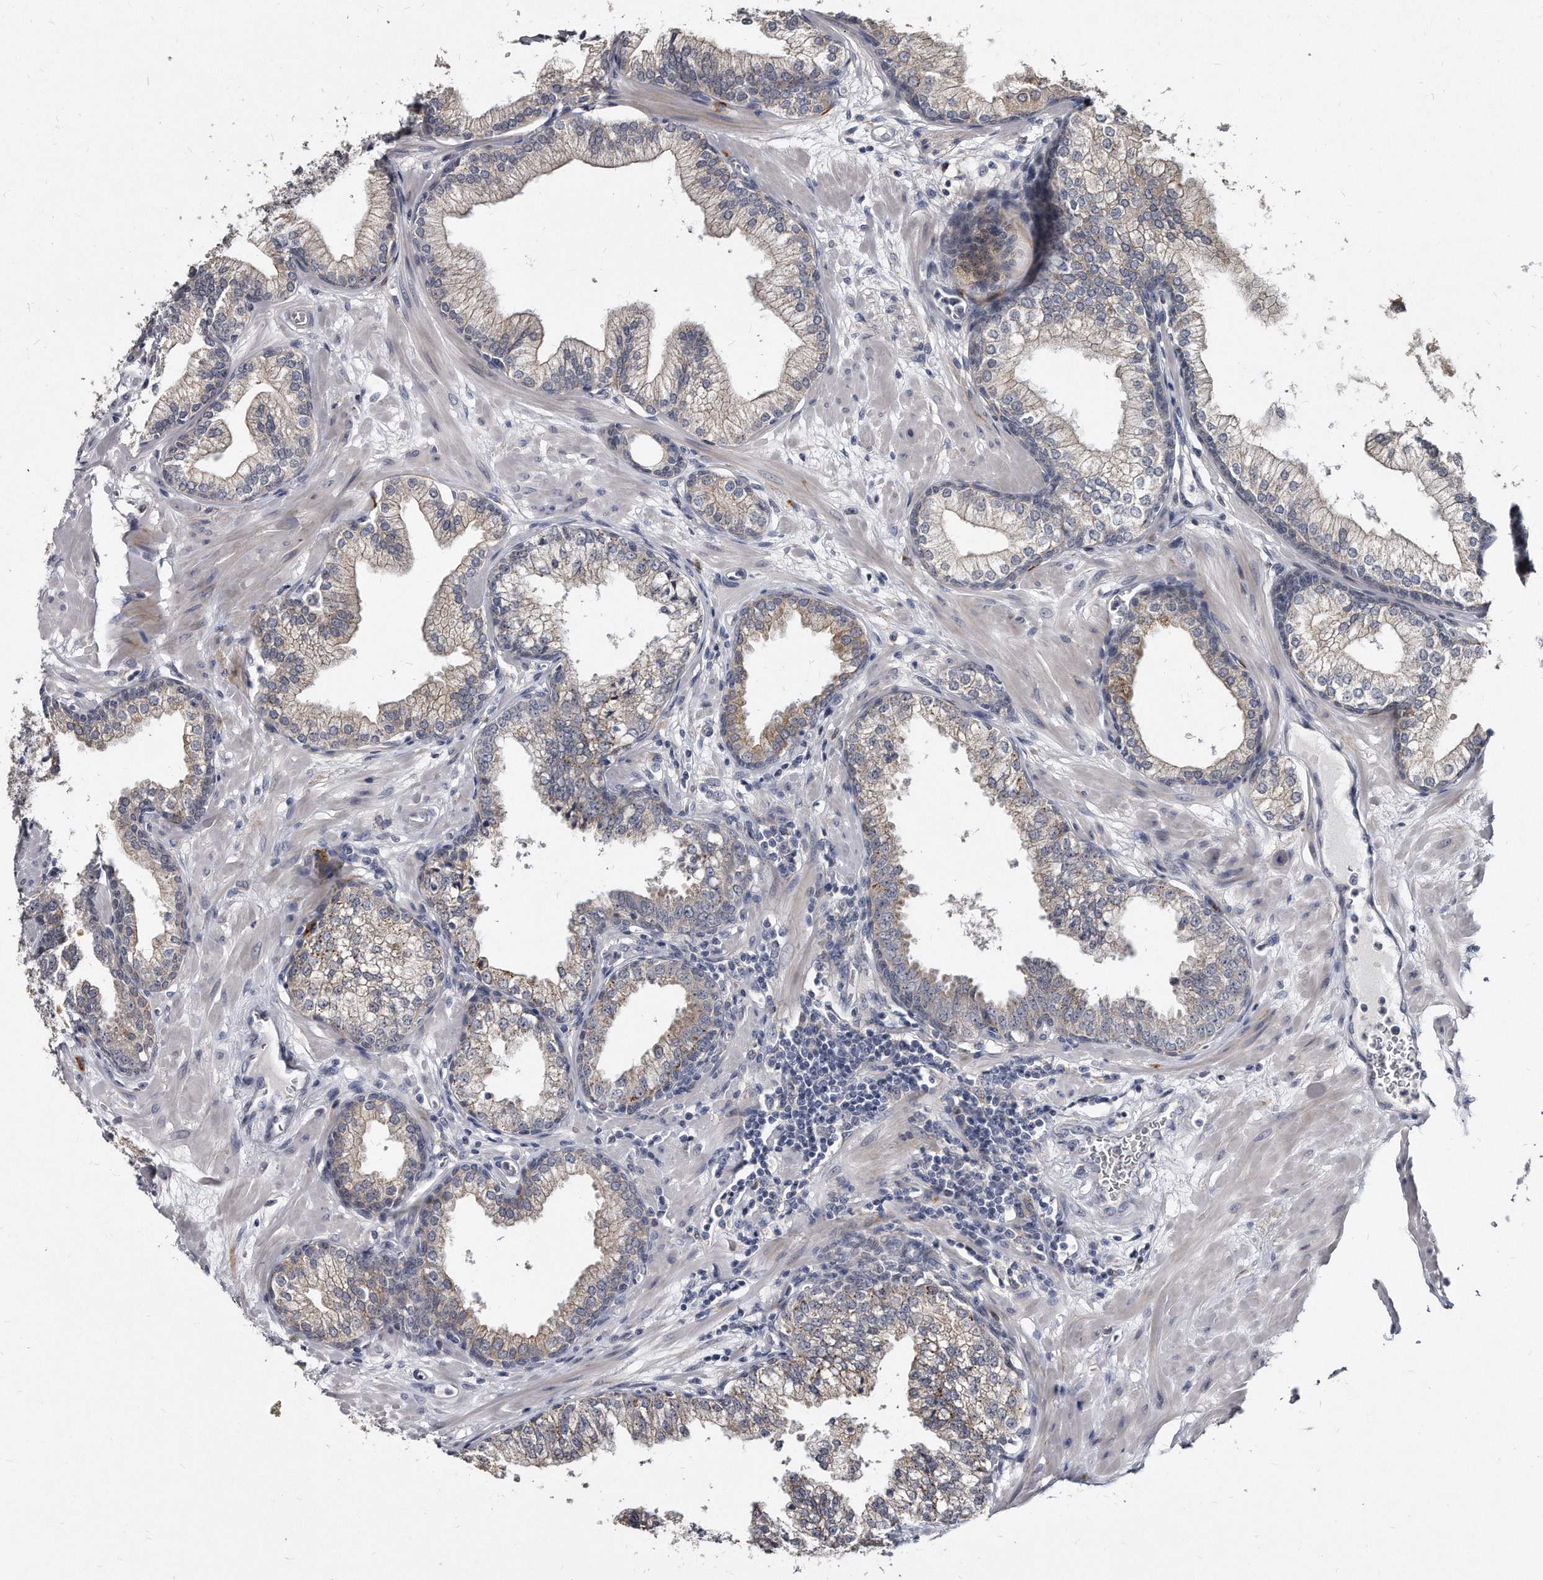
{"staining": {"intensity": "weak", "quantity": "25%-75%", "location": "cytoplasmic/membranous"}, "tissue": "prostate", "cell_type": "Glandular cells", "image_type": "normal", "snomed": [{"axis": "morphology", "description": "Normal tissue, NOS"}, {"axis": "morphology", "description": "Urothelial carcinoma, Low grade"}, {"axis": "topography", "description": "Urinary bladder"}, {"axis": "topography", "description": "Prostate"}], "caption": "Prostate was stained to show a protein in brown. There is low levels of weak cytoplasmic/membranous staining in approximately 25%-75% of glandular cells. The staining was performed using DAB, with brown indicating positive protein expression. Nuclei are stained blue with hematoxylin.", "gene": "KLHDC3", "patient": {"sex": "male", "age": 60}}